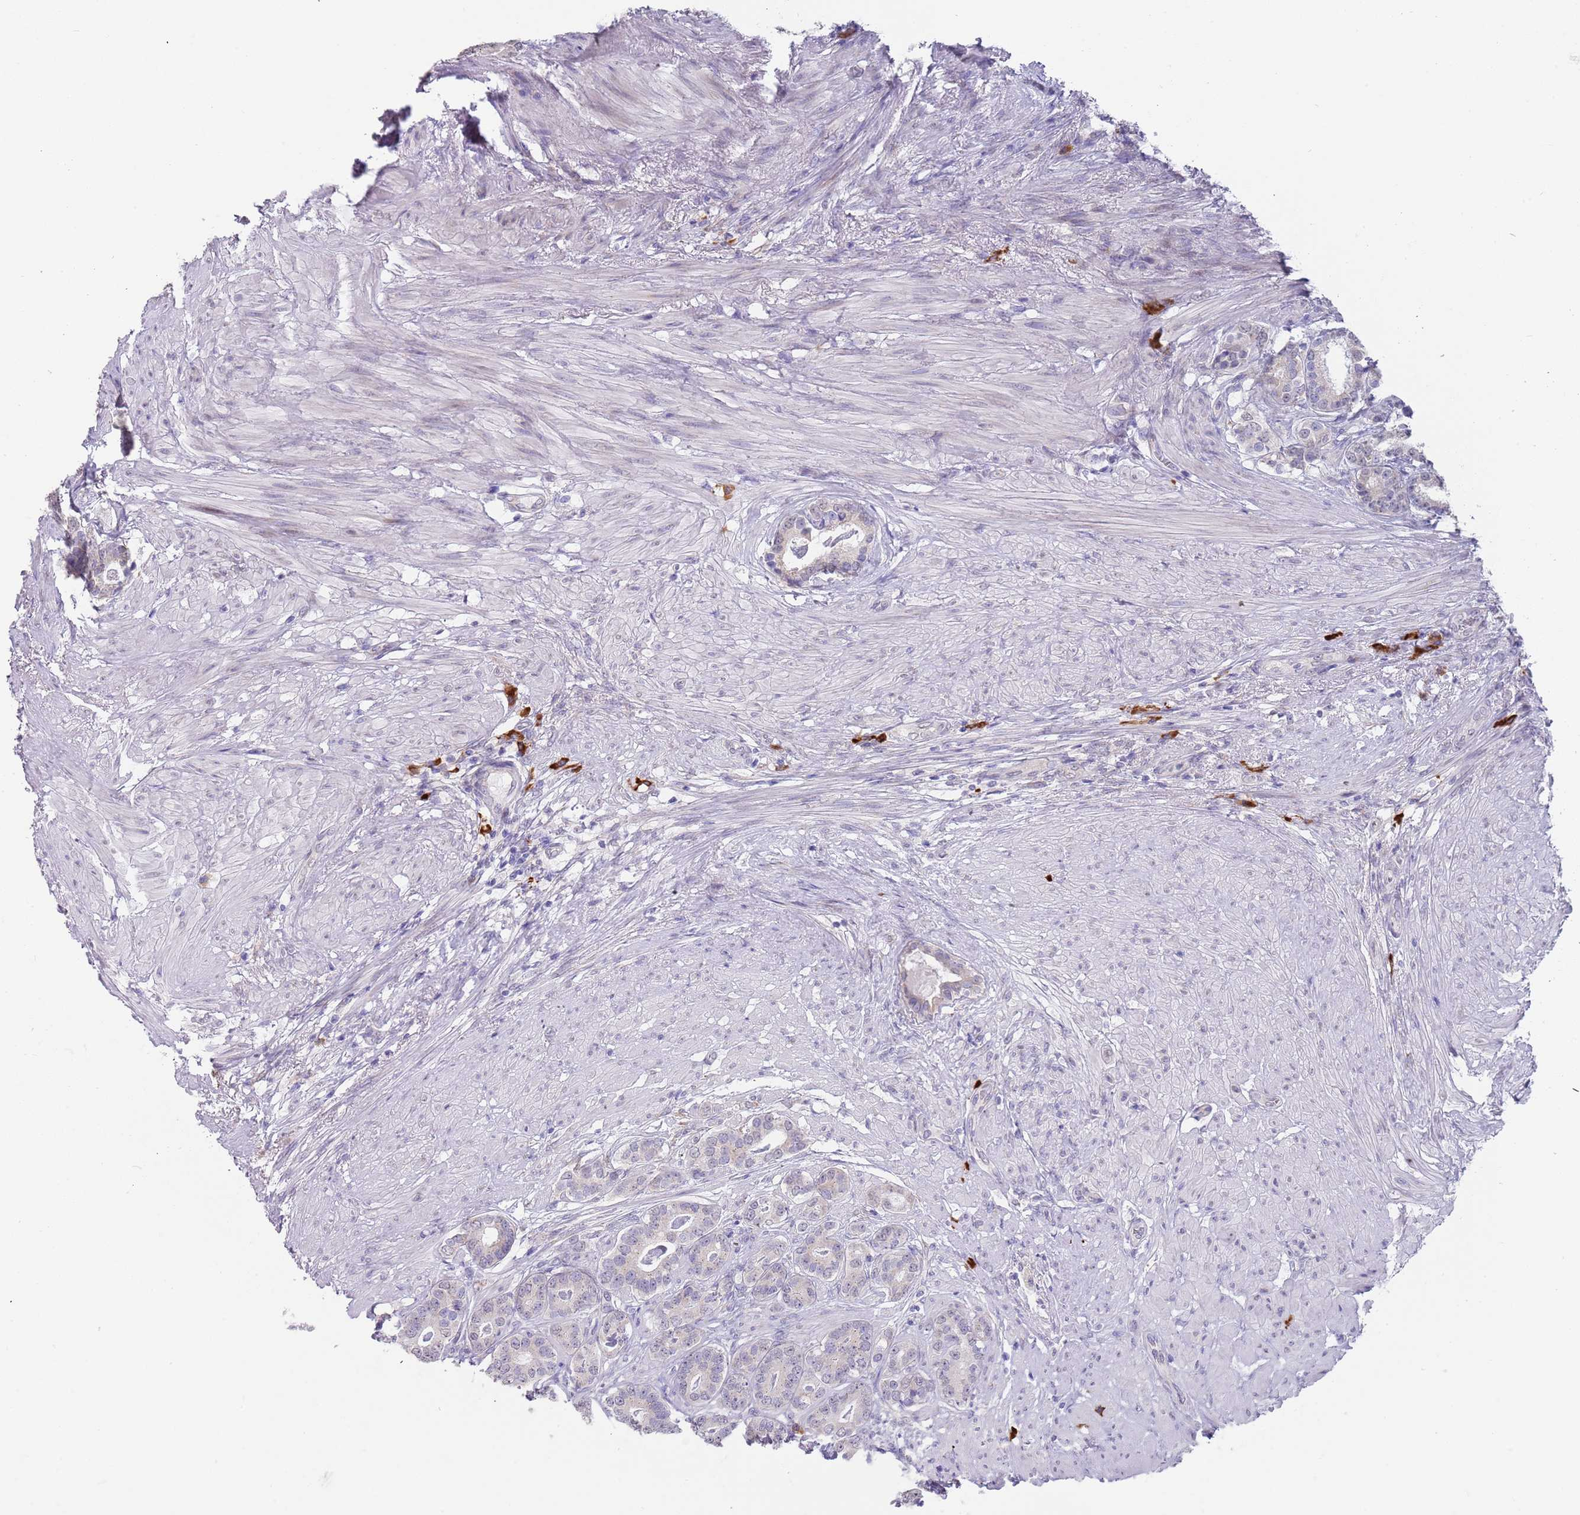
{"staining": {"intensity": "negative", "quantity": "none", "location": "none"}, "tissue": "prostate cancer", "cell_type": "Tumor cells", "image_type": "cancer", "snomed": [{"axis": "morphology", "description": "Adenocarcinoma, Low grade"}, {"axis": "topography", "description": "Prostate"}], "caption": "This image is of prostate cancer stained with immunohistochemistry (IHC) to label a protein in brown with the nuclei are counter-stained blue. There is no expression in tumor cells.", "gene": "TNRC6C", "patient": {"sex": "male", "age": 71}}